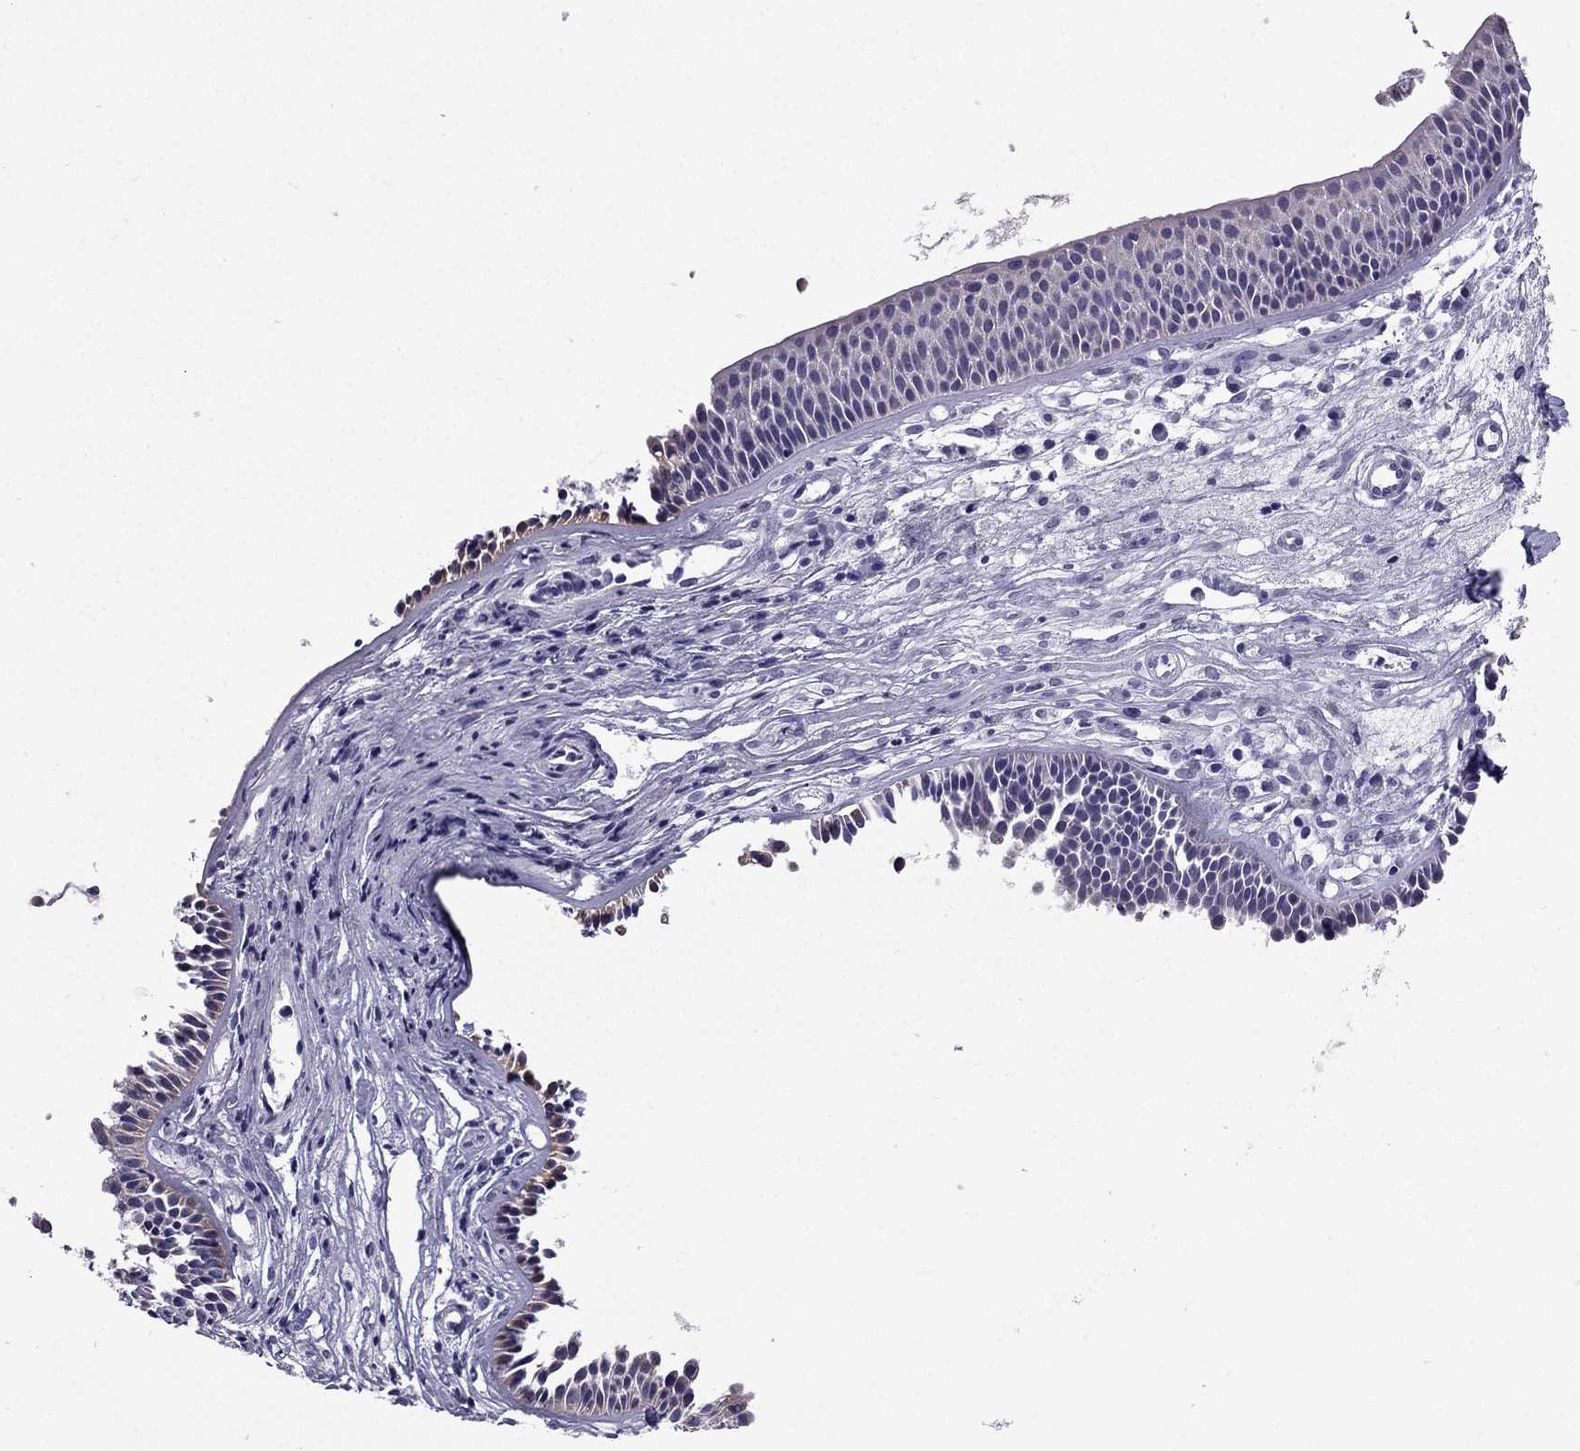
{"staining": {"intensity": "negative", "quantity": "none", "location": "none"}, "tissue": "nasopharynx", "cell_type": "Respiratory epithelial cells", "image_type": "normal", "snomed": [{"axis": "morphology", "description": "Normal tissue, NOS"}, {"axis": "topography", "description": "Nasopharynx"}], "caption": "An immunohistochemistry (IHC) image of benign nasopharynx is shown. There is no staining in respiratory epithelial cells of nasopharynx.", "gene": "GJA8", "patient": {"sex": "male", "age": 31}}